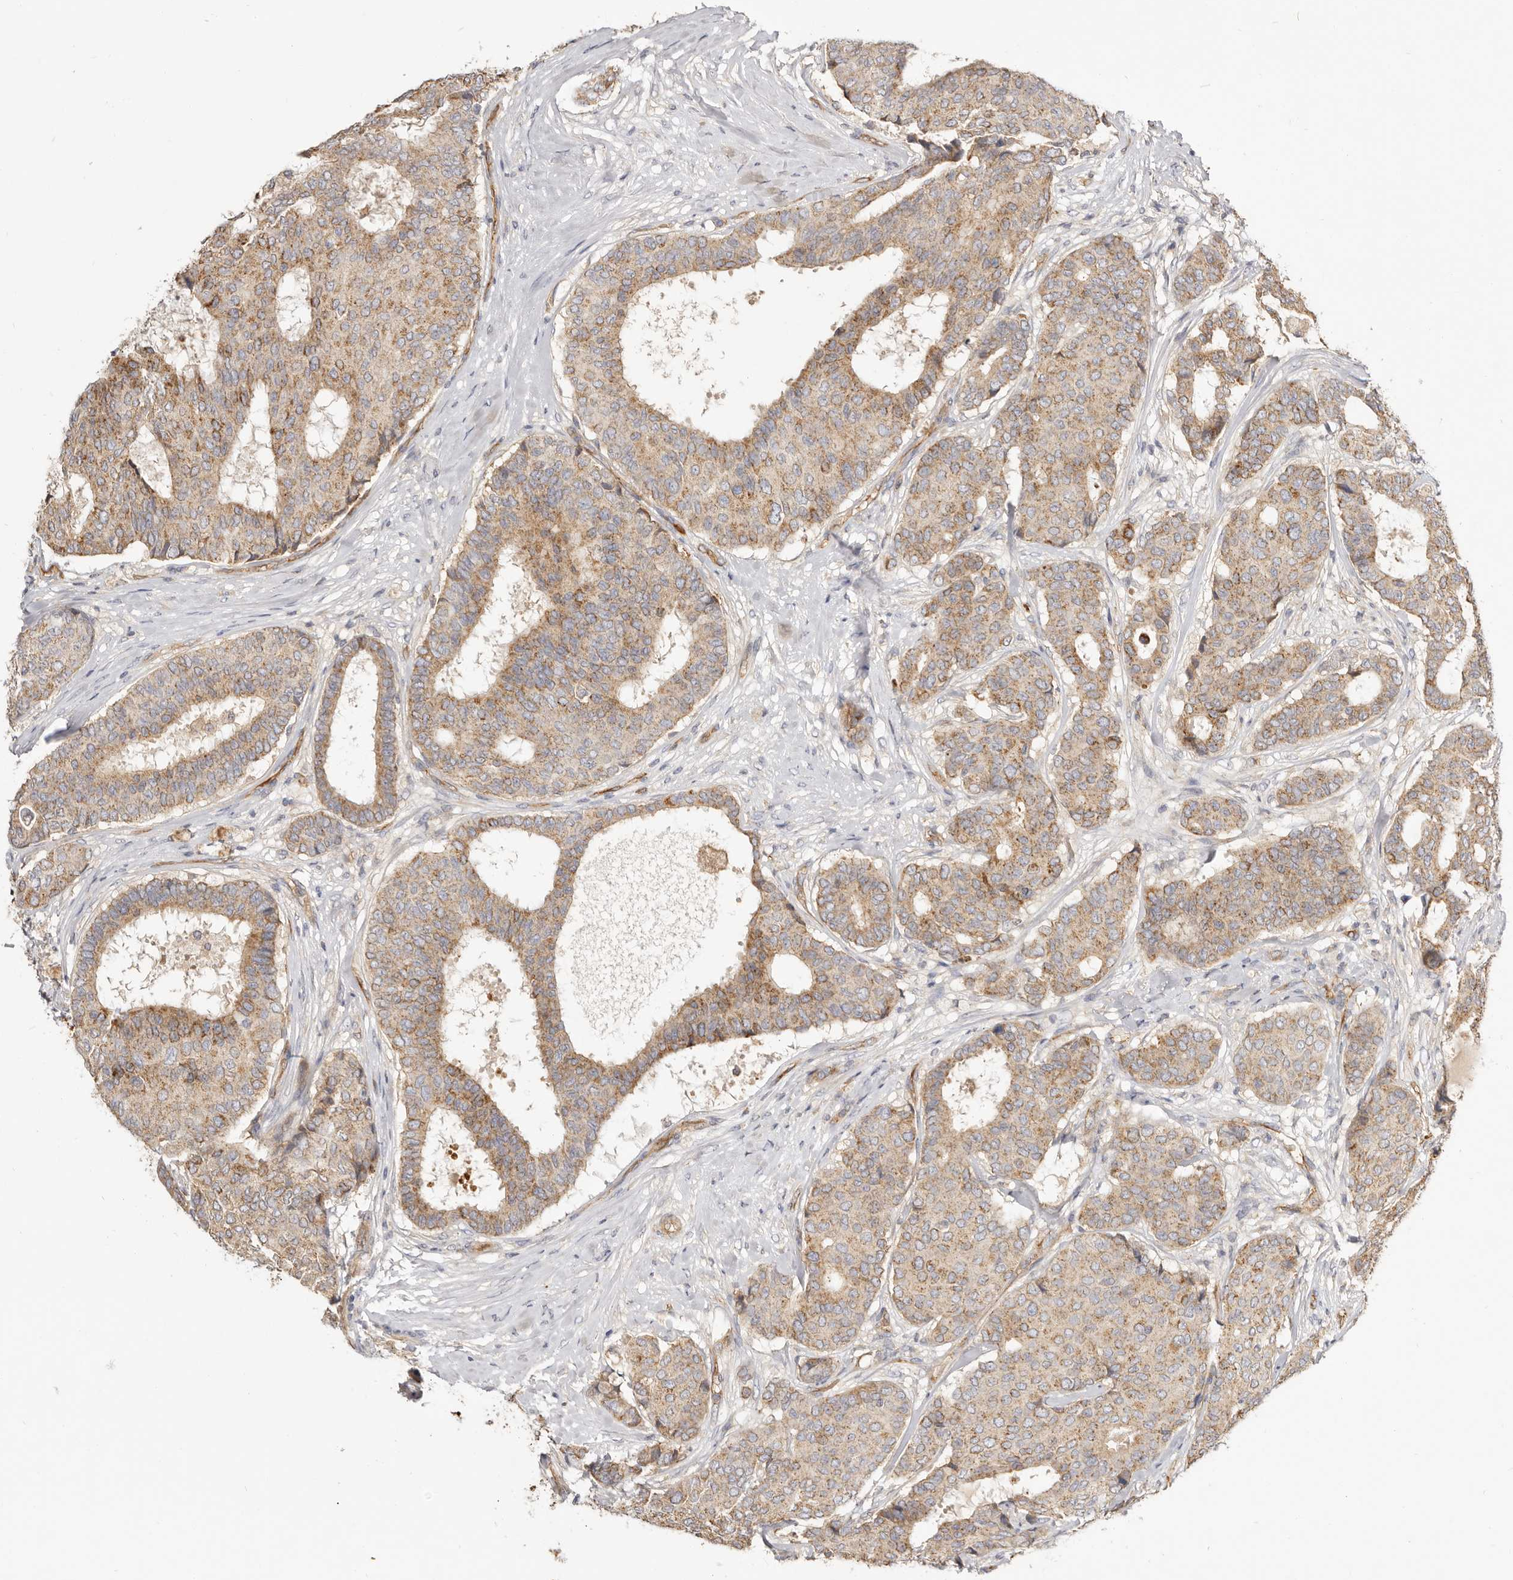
{"staining": {"intensity": "moderate", "quantity": ">75%", "location": "cytoplasmic/membranous"}, "tissue": "breast cancer", "cell_type": "Tumor cells", "image_type": "cancer", "snomed": [{"axis": "morphology", "description": "Duct carcinoma"}, {"axis": "topography", "description": "Breast"}], "caption": "Intraductal carcinoma (breast) was stained to show a protein in brown. There is medium levels of moderate cytoplasmic/membranous expression in about >75% of tumor cells.", "gene": "ADAMTS9", "patient": {"sex": "female", "age": 75}}